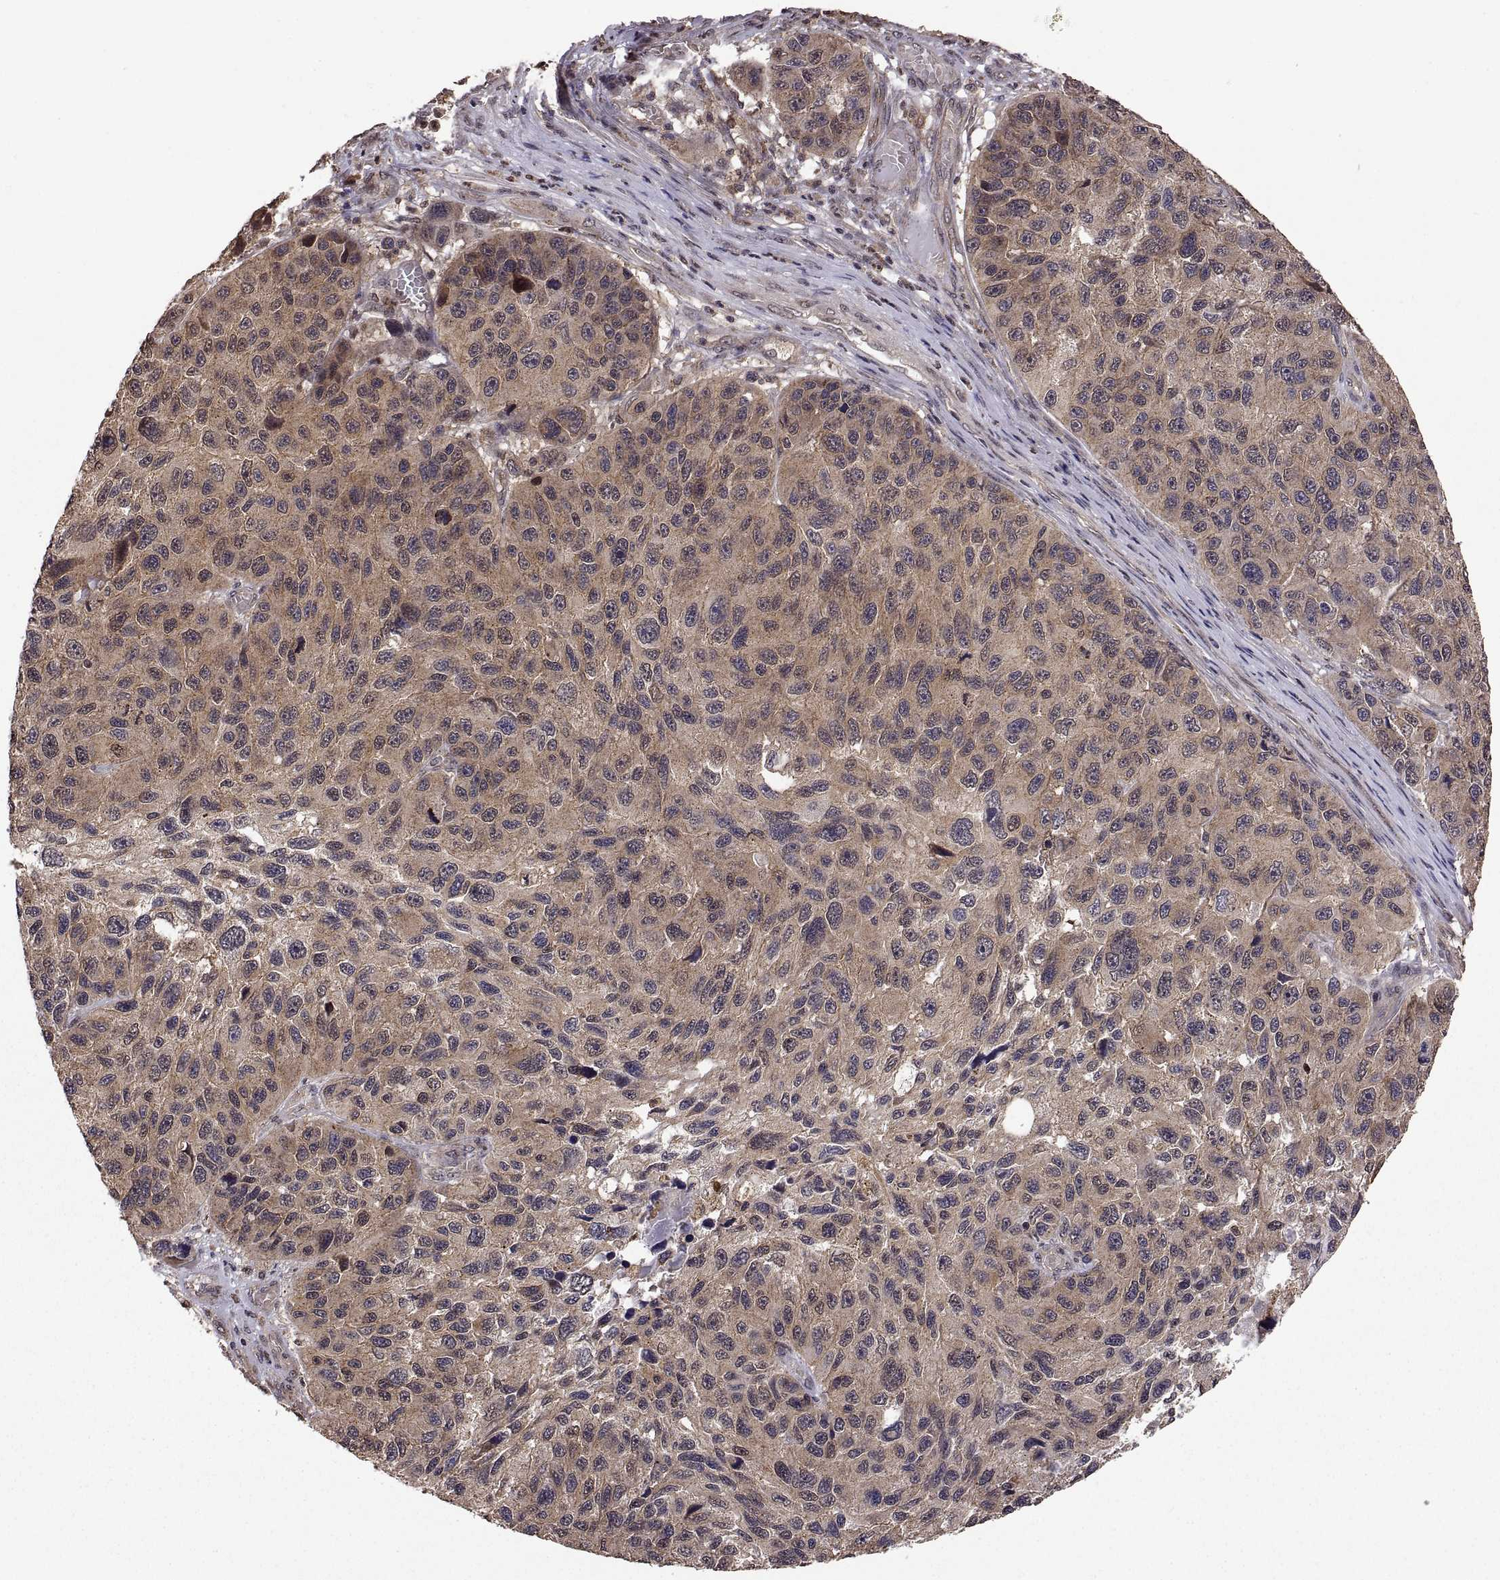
{"staining": {"intensity": "weak", "quantity": "25%-75%", "location": "cytoplasmic/membranous"}, "tissue": "melanoma", "cell_type": "Tumor cells", "image_type": "cancer", "snomed": [{"axis": "morphology", "description": "Malignant melanoma, NOS"}, {"axis": "topography", "description": "Skin"}], "caption": "DAB immunohistochemical staining of melanoma displays weak cytoplasmic/membranous protein staining in about 25%-75% of tumor cells. (DAB = brown stain, brightfield microscopy at high magnification).", "gene": "ZNRF2", "patient": {"sex": "male", "age": 53}}